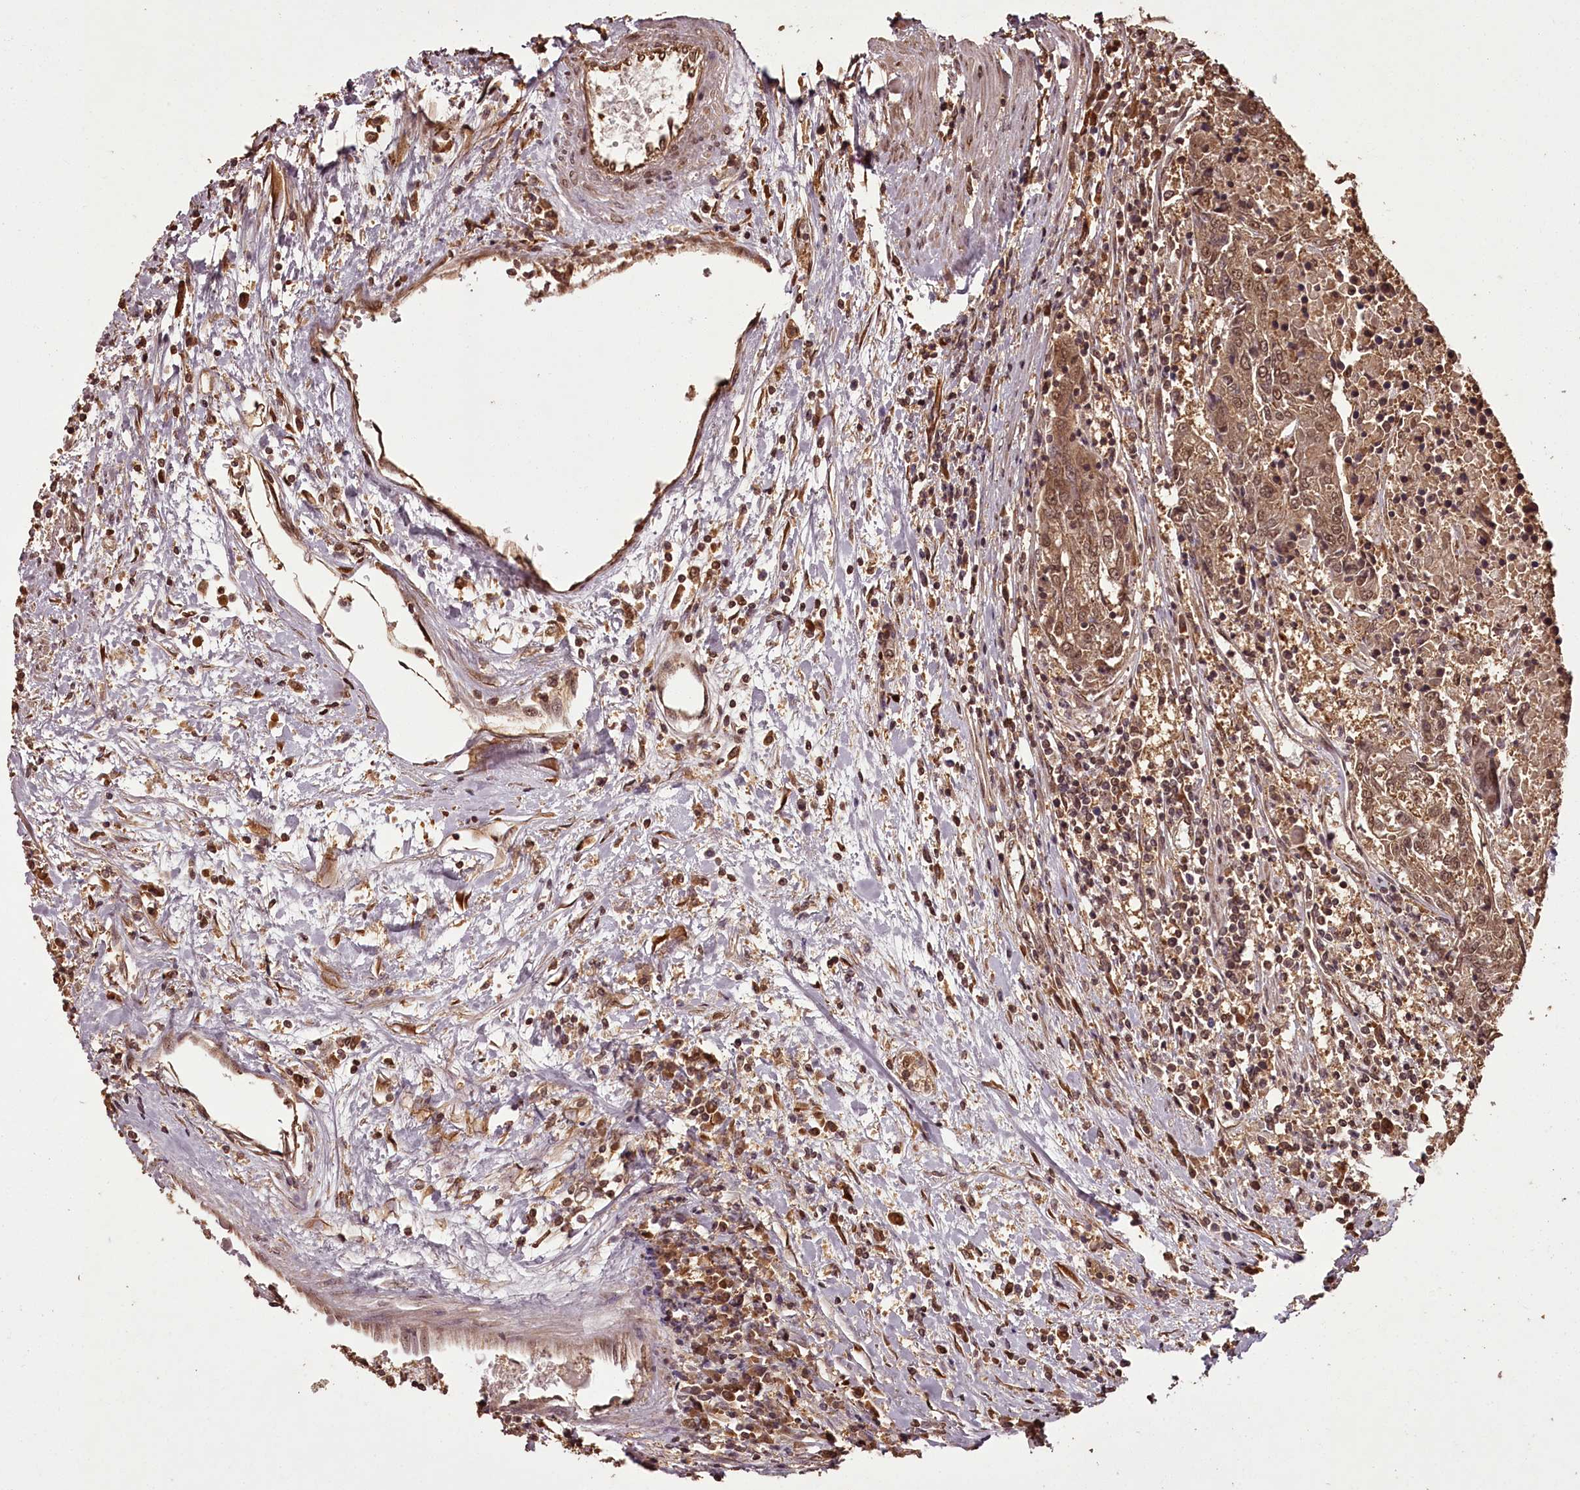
{"staining": {"intensity": "moderate", "quantity": ">75%", "location": "cytoplasmic/membranous,nuclear"}, "tissue": "urothelial cancer", "cell_type": "Tumor cells", "image_type": "cancer", "snomed": [{"axis": "morphology", "description": "Urothelial carcinoma, High grade"}, {"axis": "topography", "description": "Urinary bladder"}], "caption": "Approximately >75% of tumor cells in high-grade urothelial carcinoma display moderate cytoplasmic/membranous and nuclear protein positivity as visualized by brown immunohistochemical staining.", "gene": "NPRL2", "patient": {"sex": "female", "age": 85}}